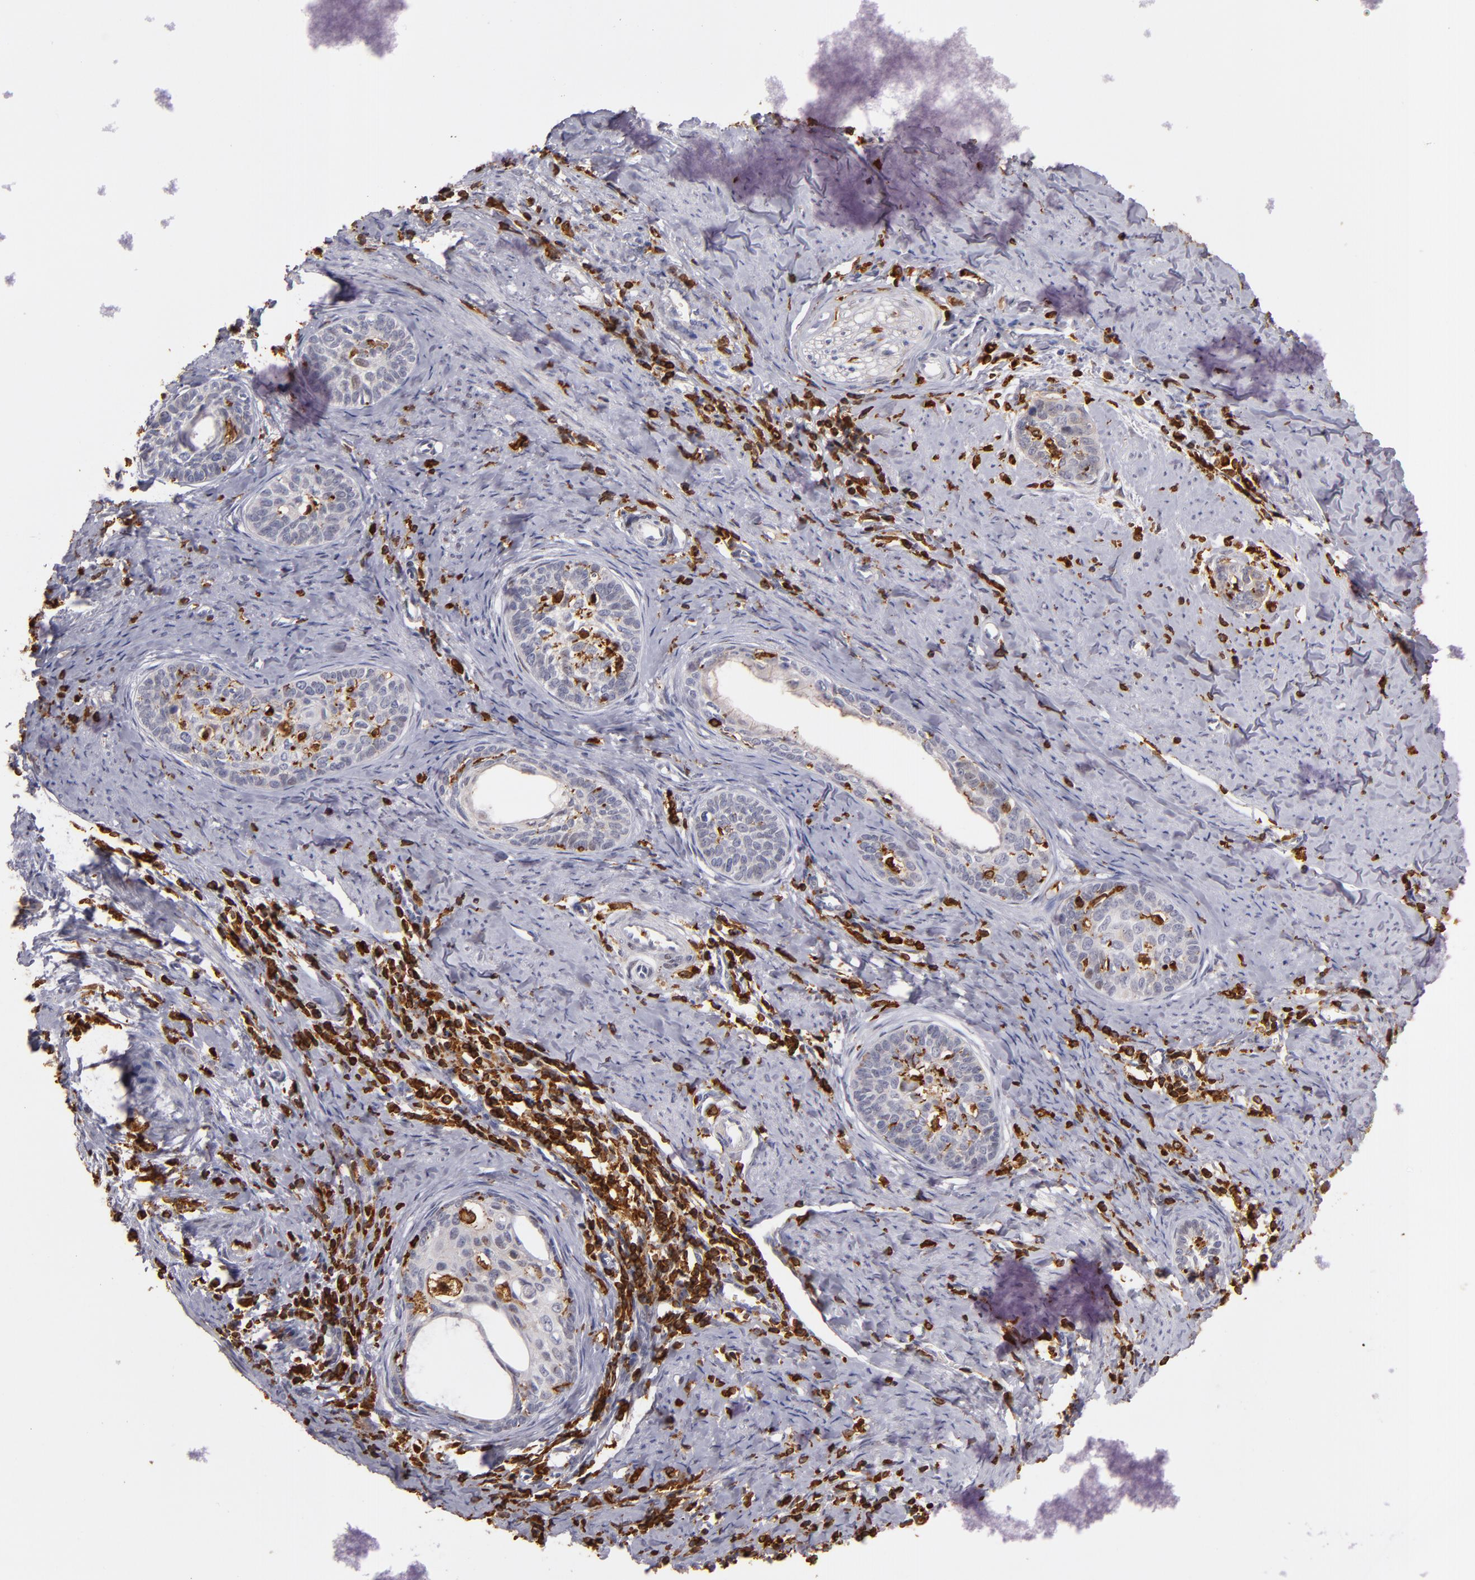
{"staining": {"intensity": "weak", "quantity": "<25%", "location": "cytoplasmic/membranous"}, "tissue": "cervical cancer", "cell_type": "Tumor cells", "image_type": "cancer", "snomed": [{"axis": "morphology", "description": "Squamous cell carcinoma, NOS"}, {"axis": "topography", "description": "Cervix"}], "caption": "Immunohistochemistry (IHC) of human cervical cancer (squamous cell carcinoma) shows no expression in tumor cells.", "gene": "WAS", "patient": {"sex": "female", "age": 33}}